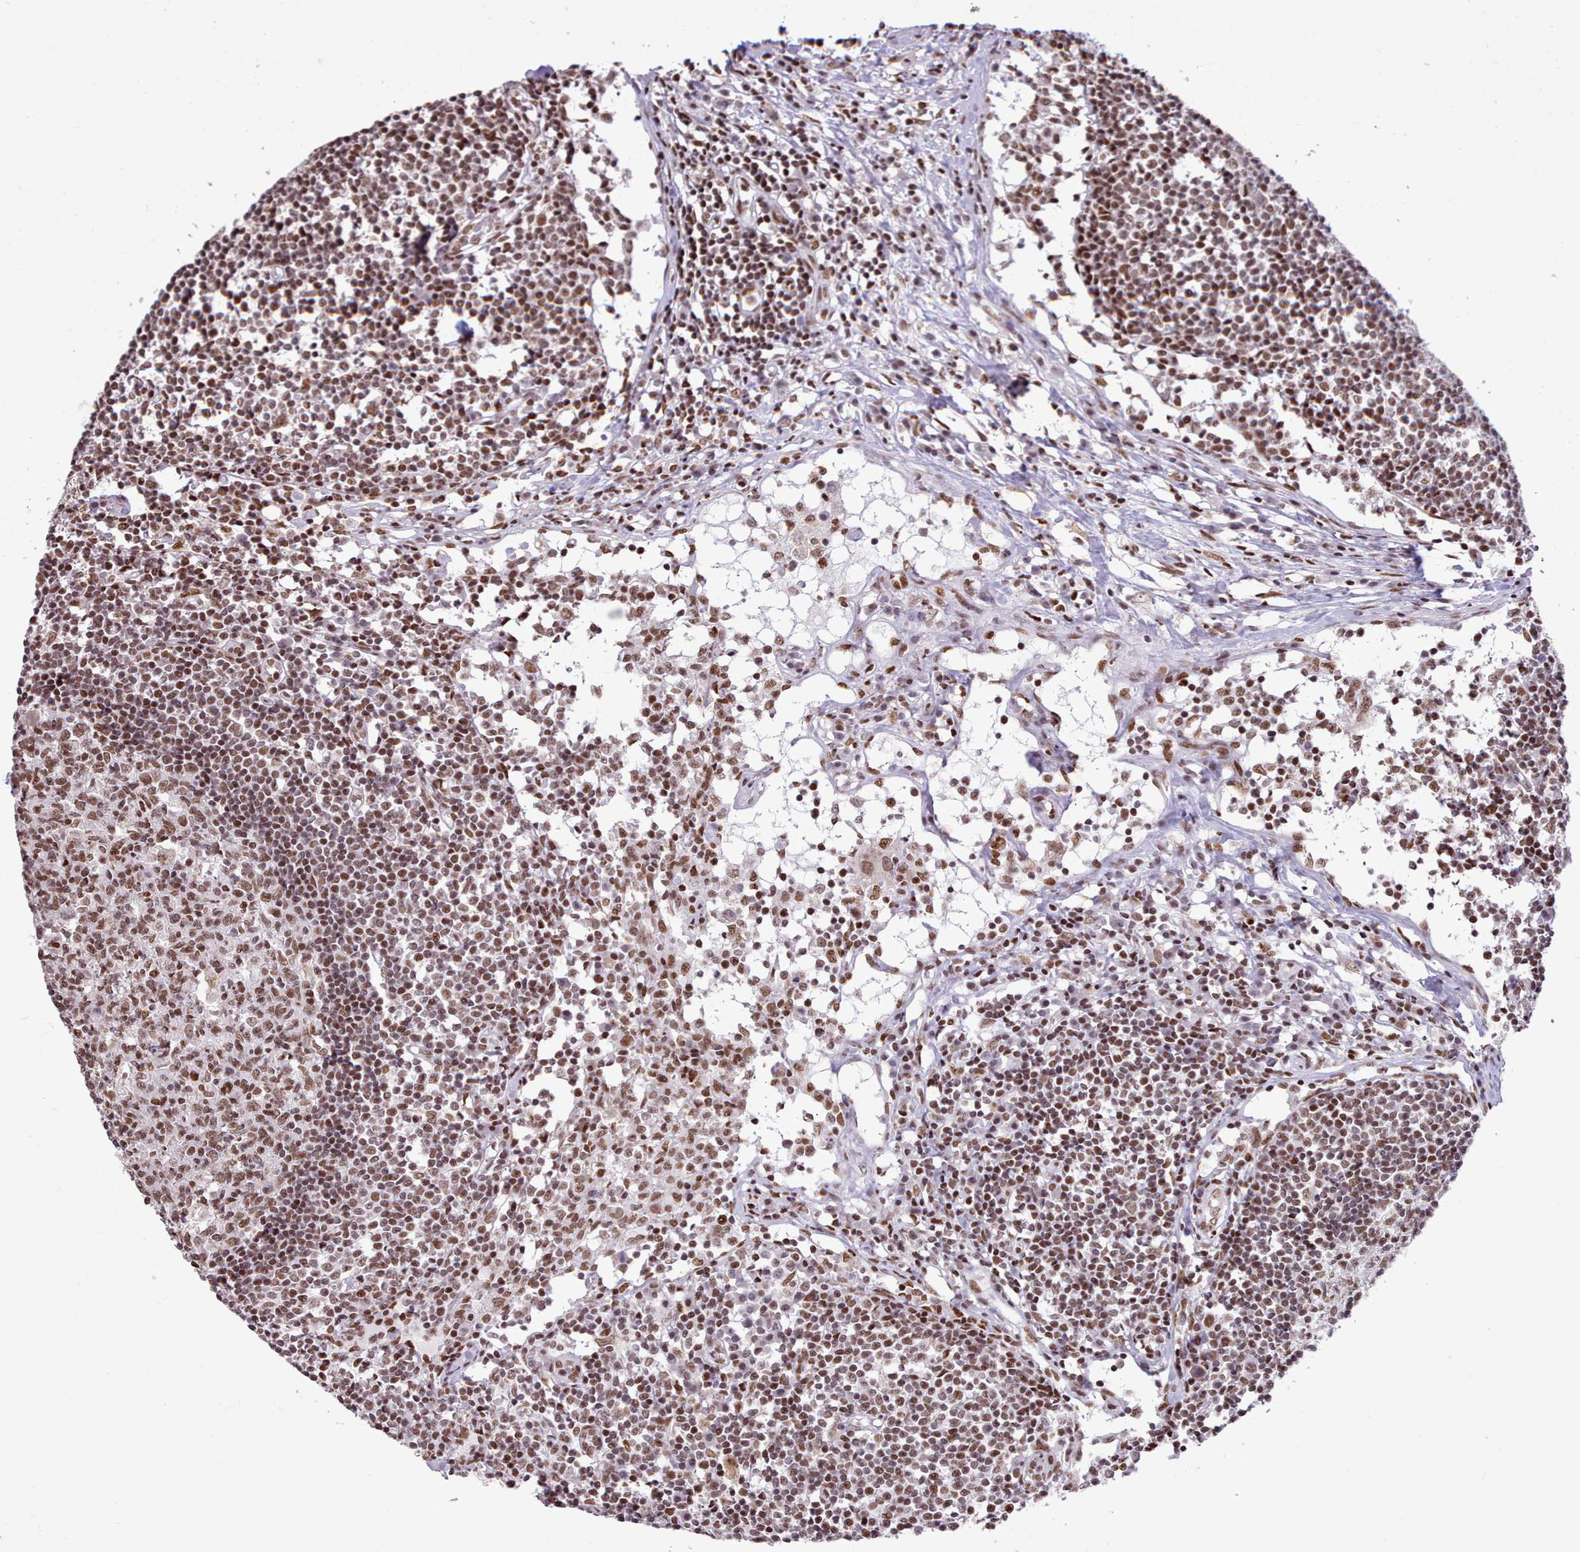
{"staining": {"intensity": "moderate", "quantity": ">75%", "location": "nuclear"}, "tissue": "lymph node", "cell_type": "Germinal center cells", "image_type": "normal", "snomed": [{"axis": "morphology", "description": "Normal tissue, NOS"}, {"axis": "topography", "description": "Lymph node"}], "caption": "This photomicrograph reveals unremarkable lymph node stained with immunohistochemistry (IHC) to label a protein in brown. The nuclear of germinal center cells show moderate positivity for the protein. Nuclei are counter-stained blue.", "gene": "TAF15", "patient": {"sex": "female", "age": 55}}